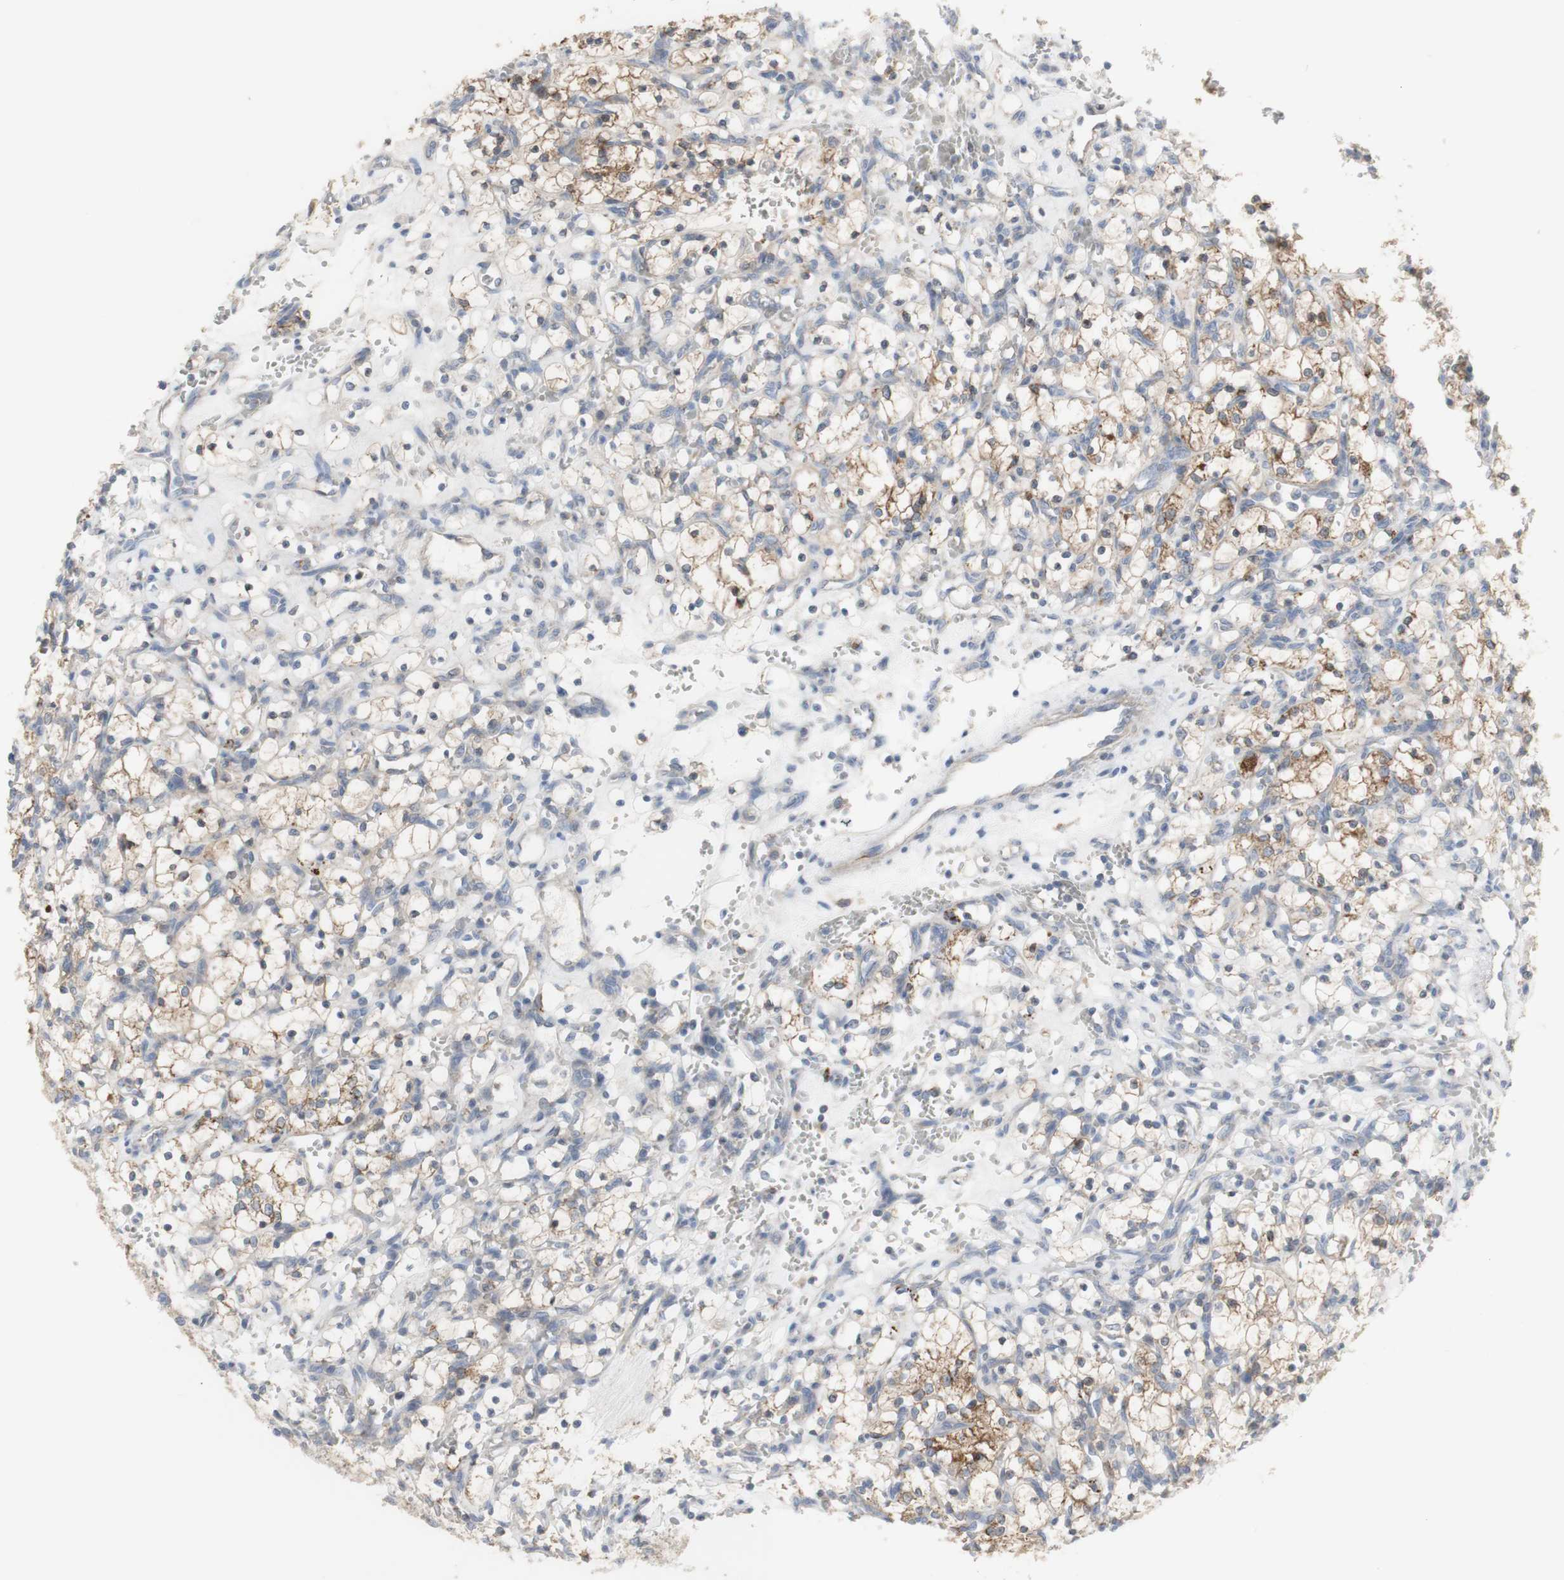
{"staining": {"intensity": "weak", "quantity": "<25%", "location": "cytoplasmic/membranous"}, "tissue": "renal cancer", "cell_type": "Tumor cells", "image_type": "cancer", "snomed": [{"axis": "morphology", "description": "Adenocarcinoma, NOS"}, {"axis": "topography", "description": "Kidney"}], "caption": "An IHC photomicrograph of renal cancer is shown. There is no staining in tumor cells of renal cancer. (DAB (3,3'-diaminobenzidine) immunohistochemistry visualized using brightfield microscopy, high magnification).", "gene": "C3orf52", "patient": {"sex": "female", "age": 69}}